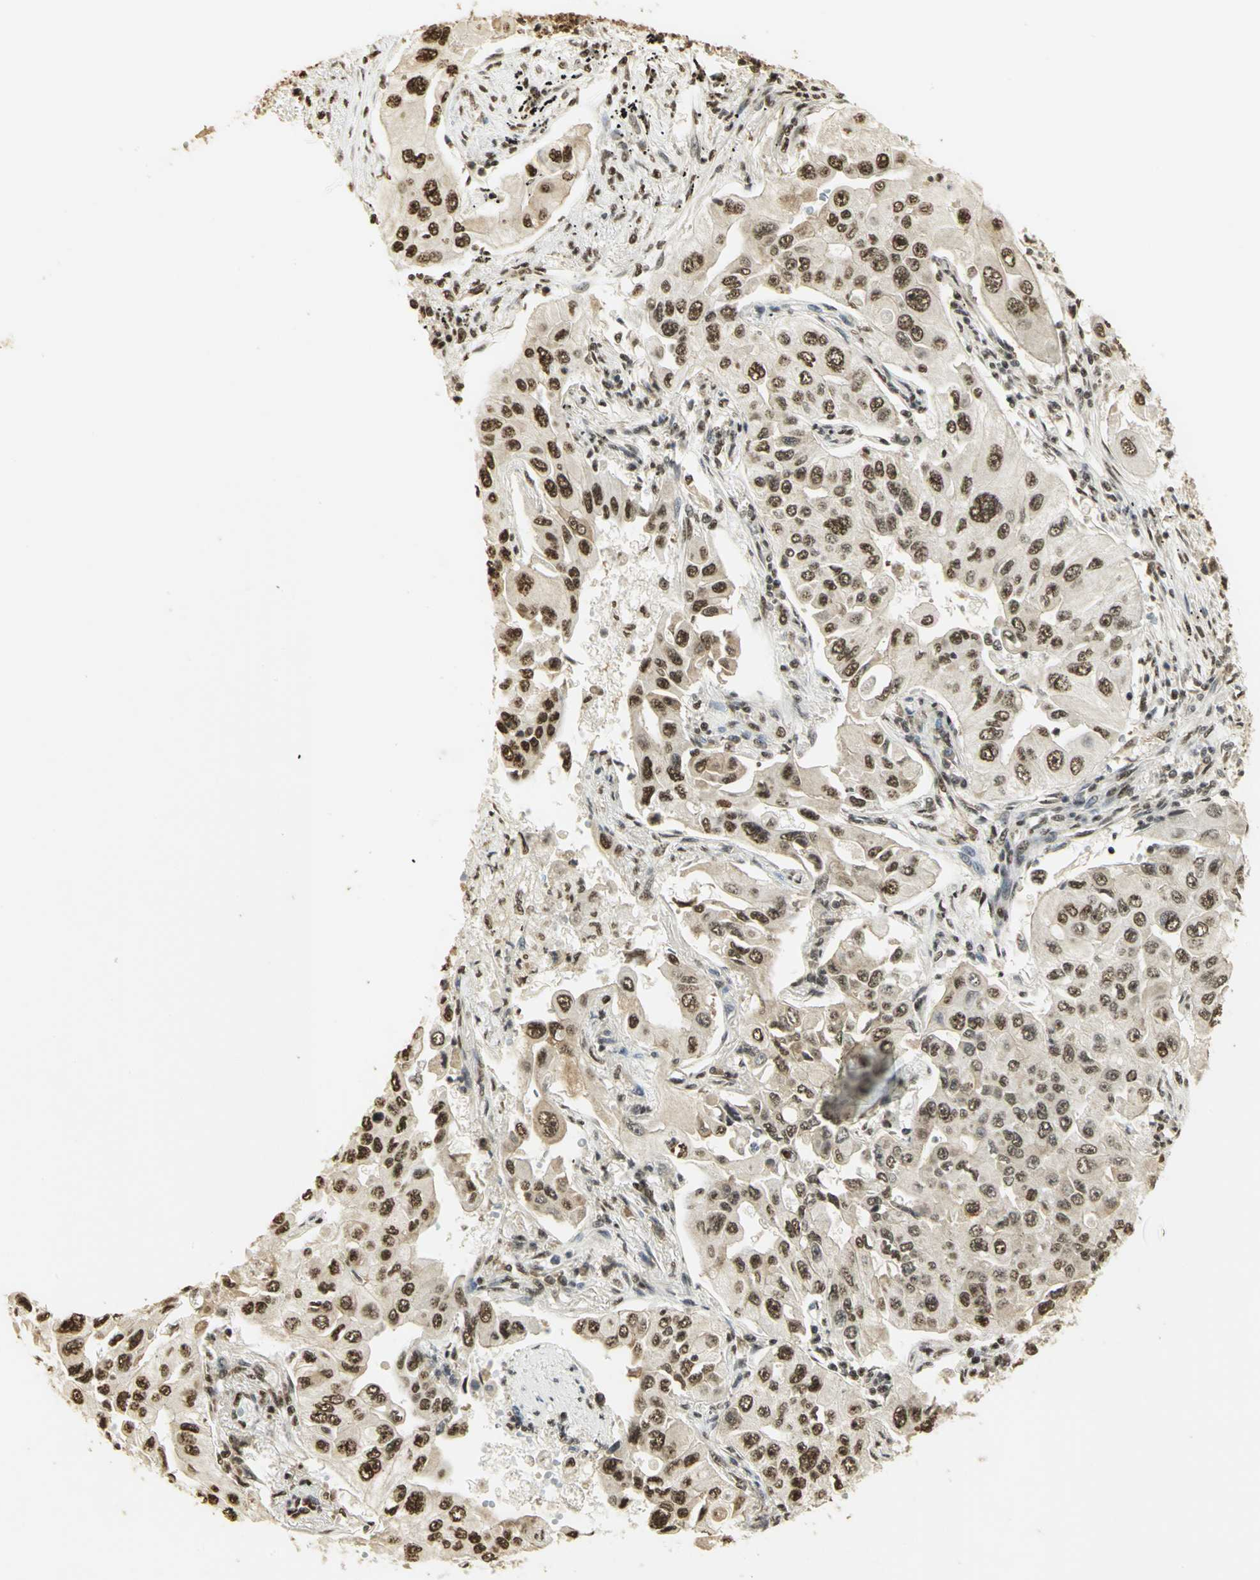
{"staining": {"intensity": "strong", "quantity": ">75%", "location": "cytoplasmic/membranous,nuclear"}, "tissue": "lung cancer", "cell_type": "Tumor cells", "image_type": "cancer", "snomed": [{"axis": "morphology", "description": "Adenocarcinoma, NOS"}, {"axis": "topography", "description": "Lung"}], "caption": "DAB immunohistochemical staining of human lung adenocarcinoma shows strong cytoplasmic/membranous and nuclear protein positivity in approximately >75% of tumor cells. Immunohistochemistry stains the protein of interest in brown and the nuclei are stained blue.", "gene": "SET", "patient": {"sex": "male", "age": 84}}